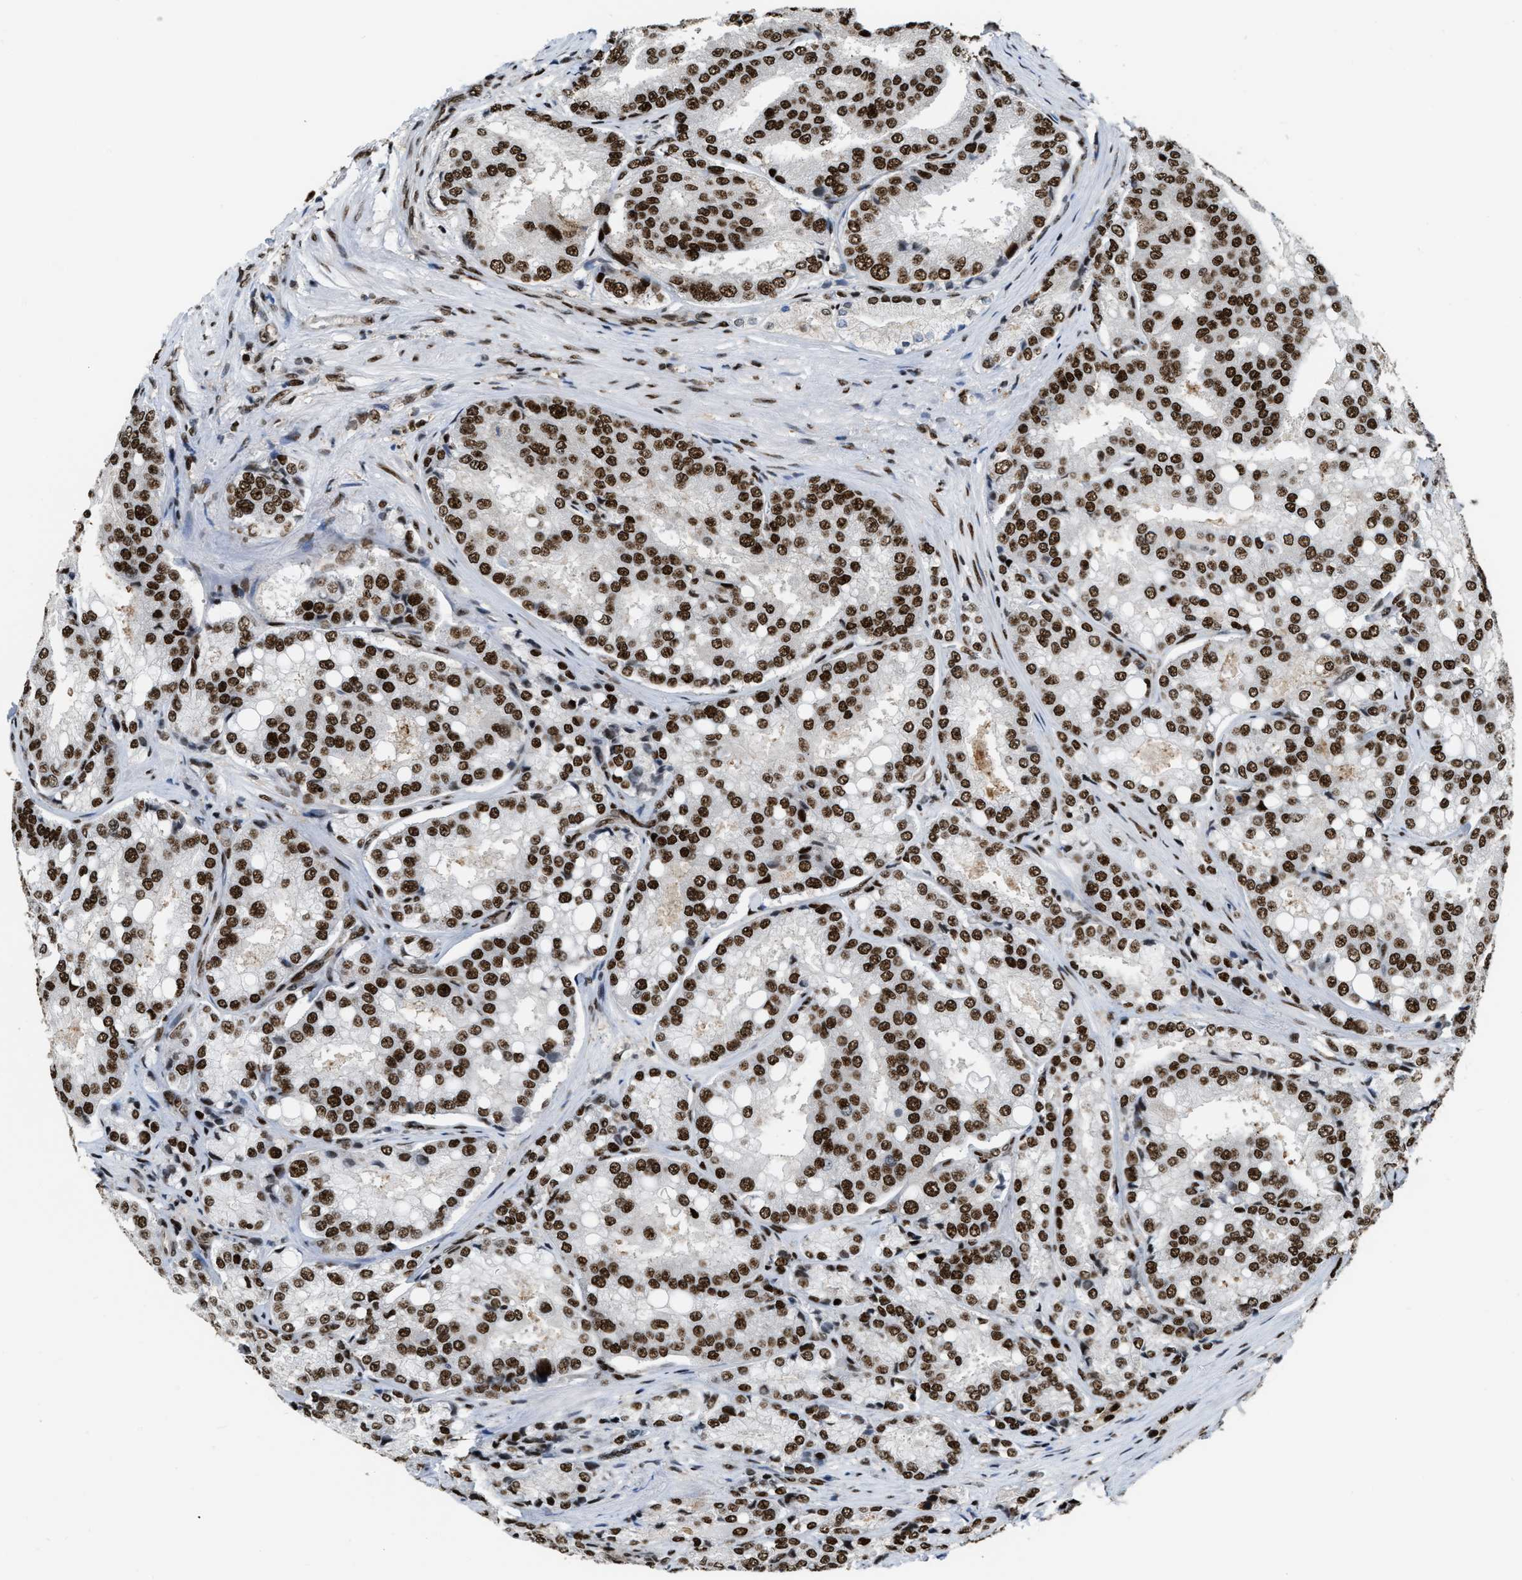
{"staining": {"intensity": "strong", "quantity": ">75%", "location": "nuclear"}, "tissue": "prostate cancer", "cell_type": "Tumor cells", "image_type": "cancer", "snomed": [{"axis": "morphology", "description": "Adenocarcinoma, High grade"}, {"axis": "topography", "description": "Prostate"}], "caption": "DAB immunohistochemical staining of prostate cancer displays strong nuclear protein staining in about >75% of tumor cells.", "gene": "NUMA1", "patient": {"sex": "male", "age": 50}}